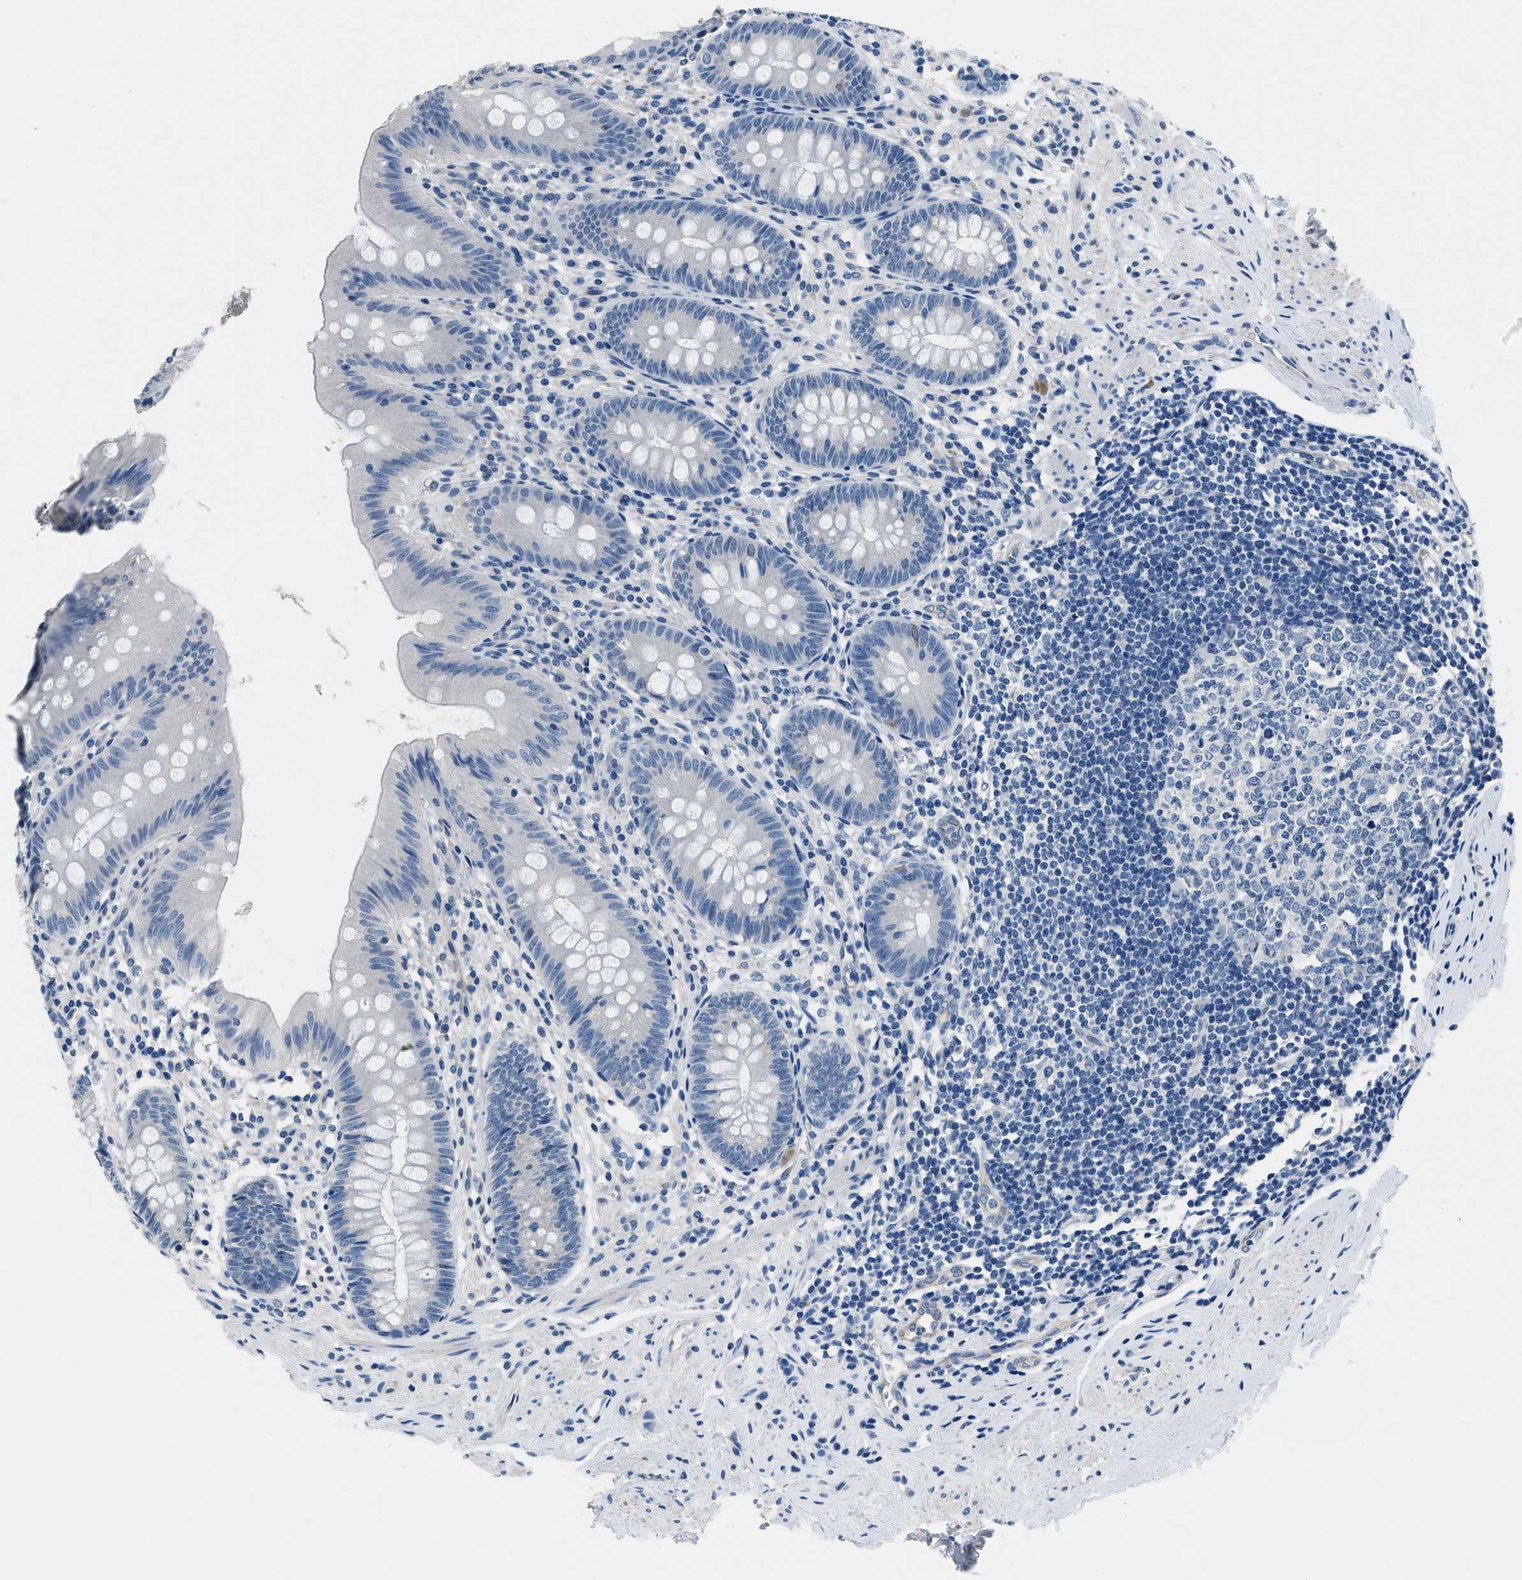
{"staining": {"intensity": "negative", "quantity": "none", "location": "none"}, "tissue": "appendix", "cell_type": "Glandular cells", "image_type": "normal", "snomed": [{"axis": "morphology", "description": "Normal tissue, NOS"}, {"axis": "topography", "description": "Appendix"}], "caption": "Immunohistochemistry histopathology image of normal human appendix stained for a protein (brown), which reveals no positivity in glandular cells.", "gene": "GJA3", "patient": {"sex": "male", "age": 56}}